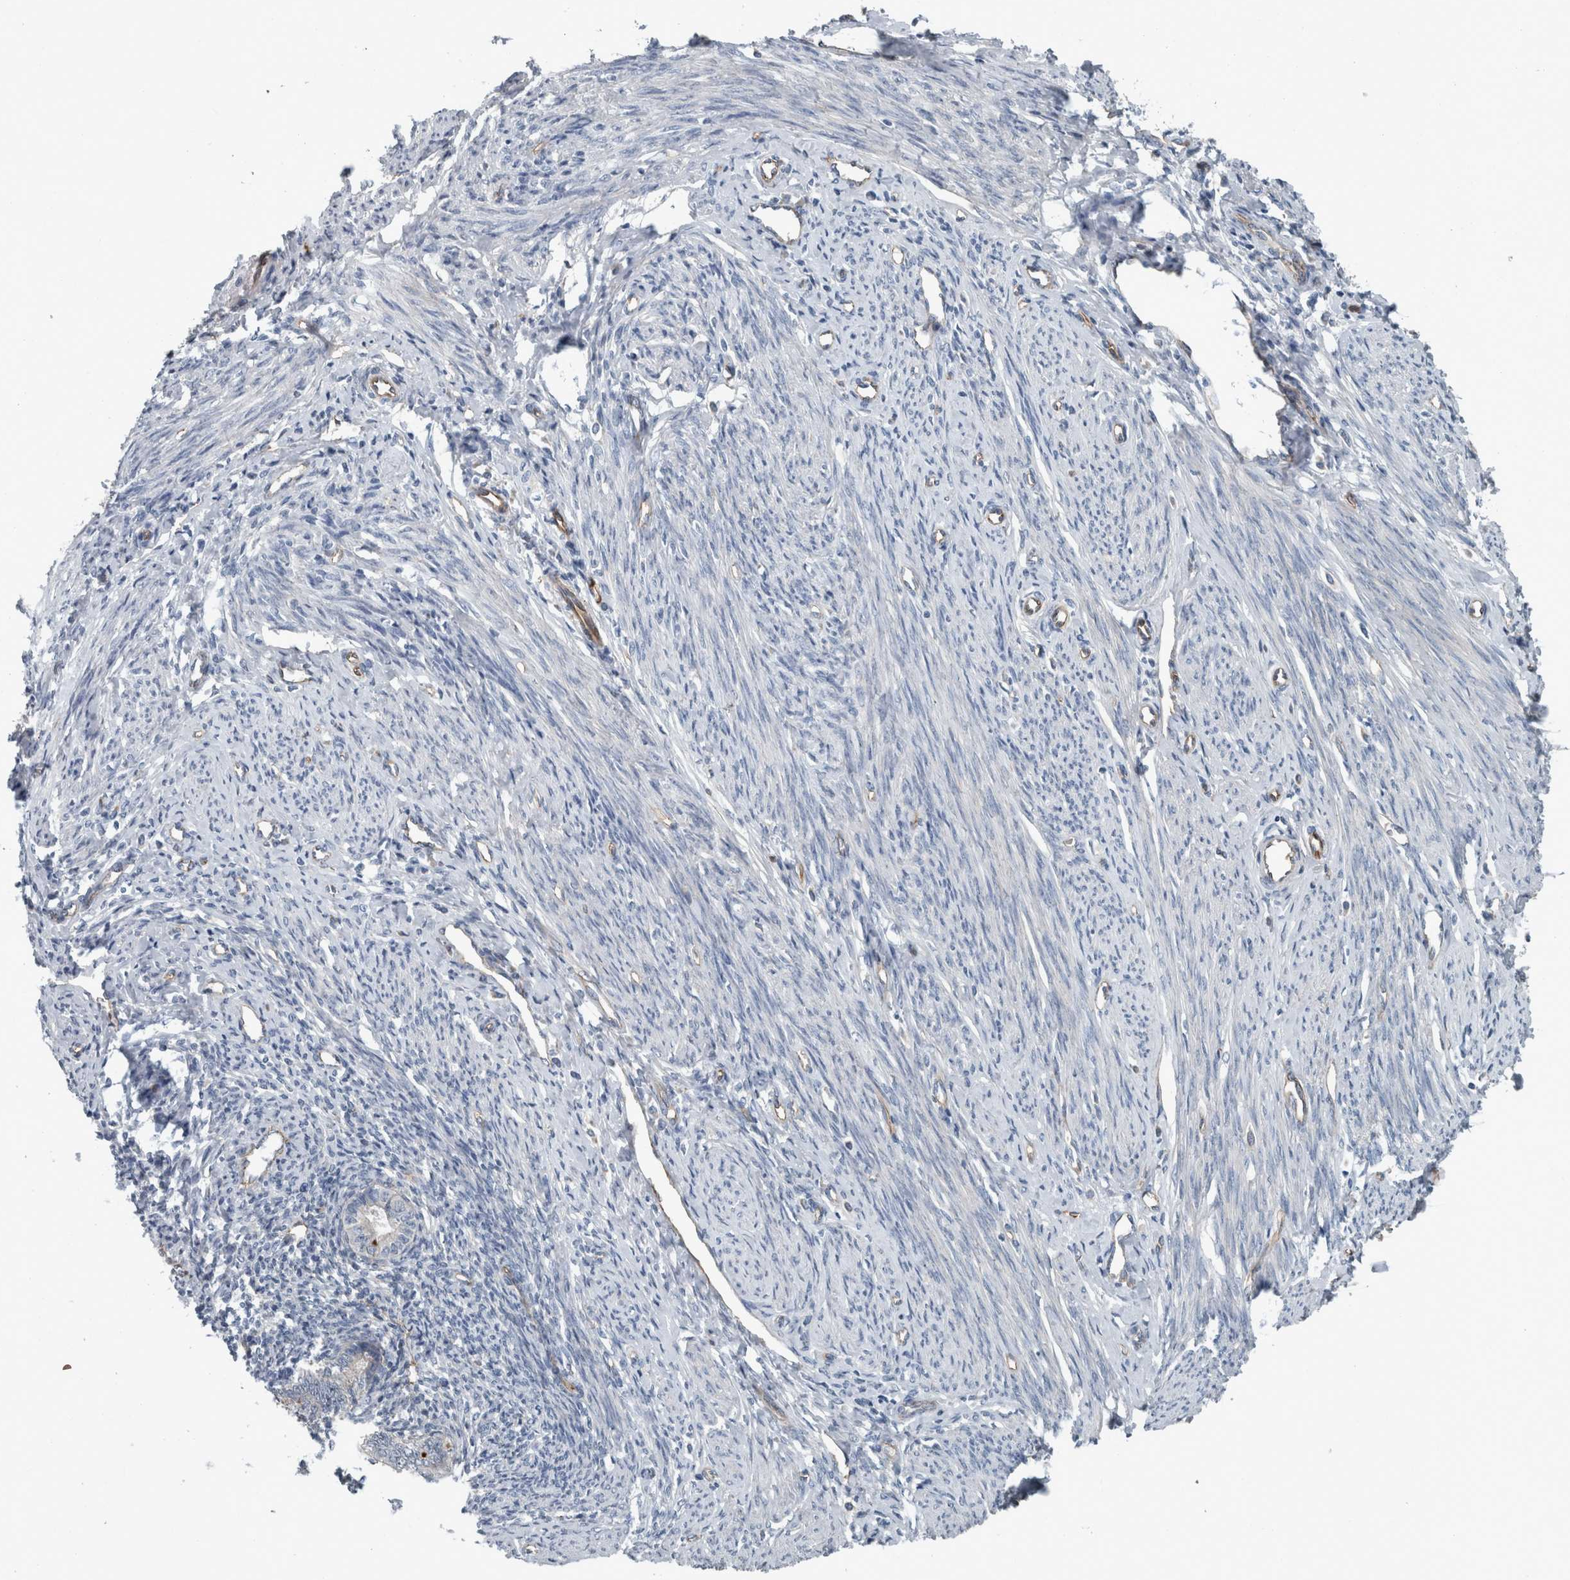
{"staining": {"intensity": "negative", "quantity": "none", "location": "none"}, "tissue": "endometrium", "cell_type": "Cells in endometrial stroma", "image_type": "normal", "snomed": [{"axis": "morphology", "description": "Normal tissue, NOS"}, {"axis": "topography", "description": "Endometrium"}], "caption": "This is an immunohistochemistry (IHC) histopathology image of normal human endometrium. There is no expression in cells in endometrial stroma.", "gene": "GLT8D2", "patient": {"sex": "female", "age": 56}}